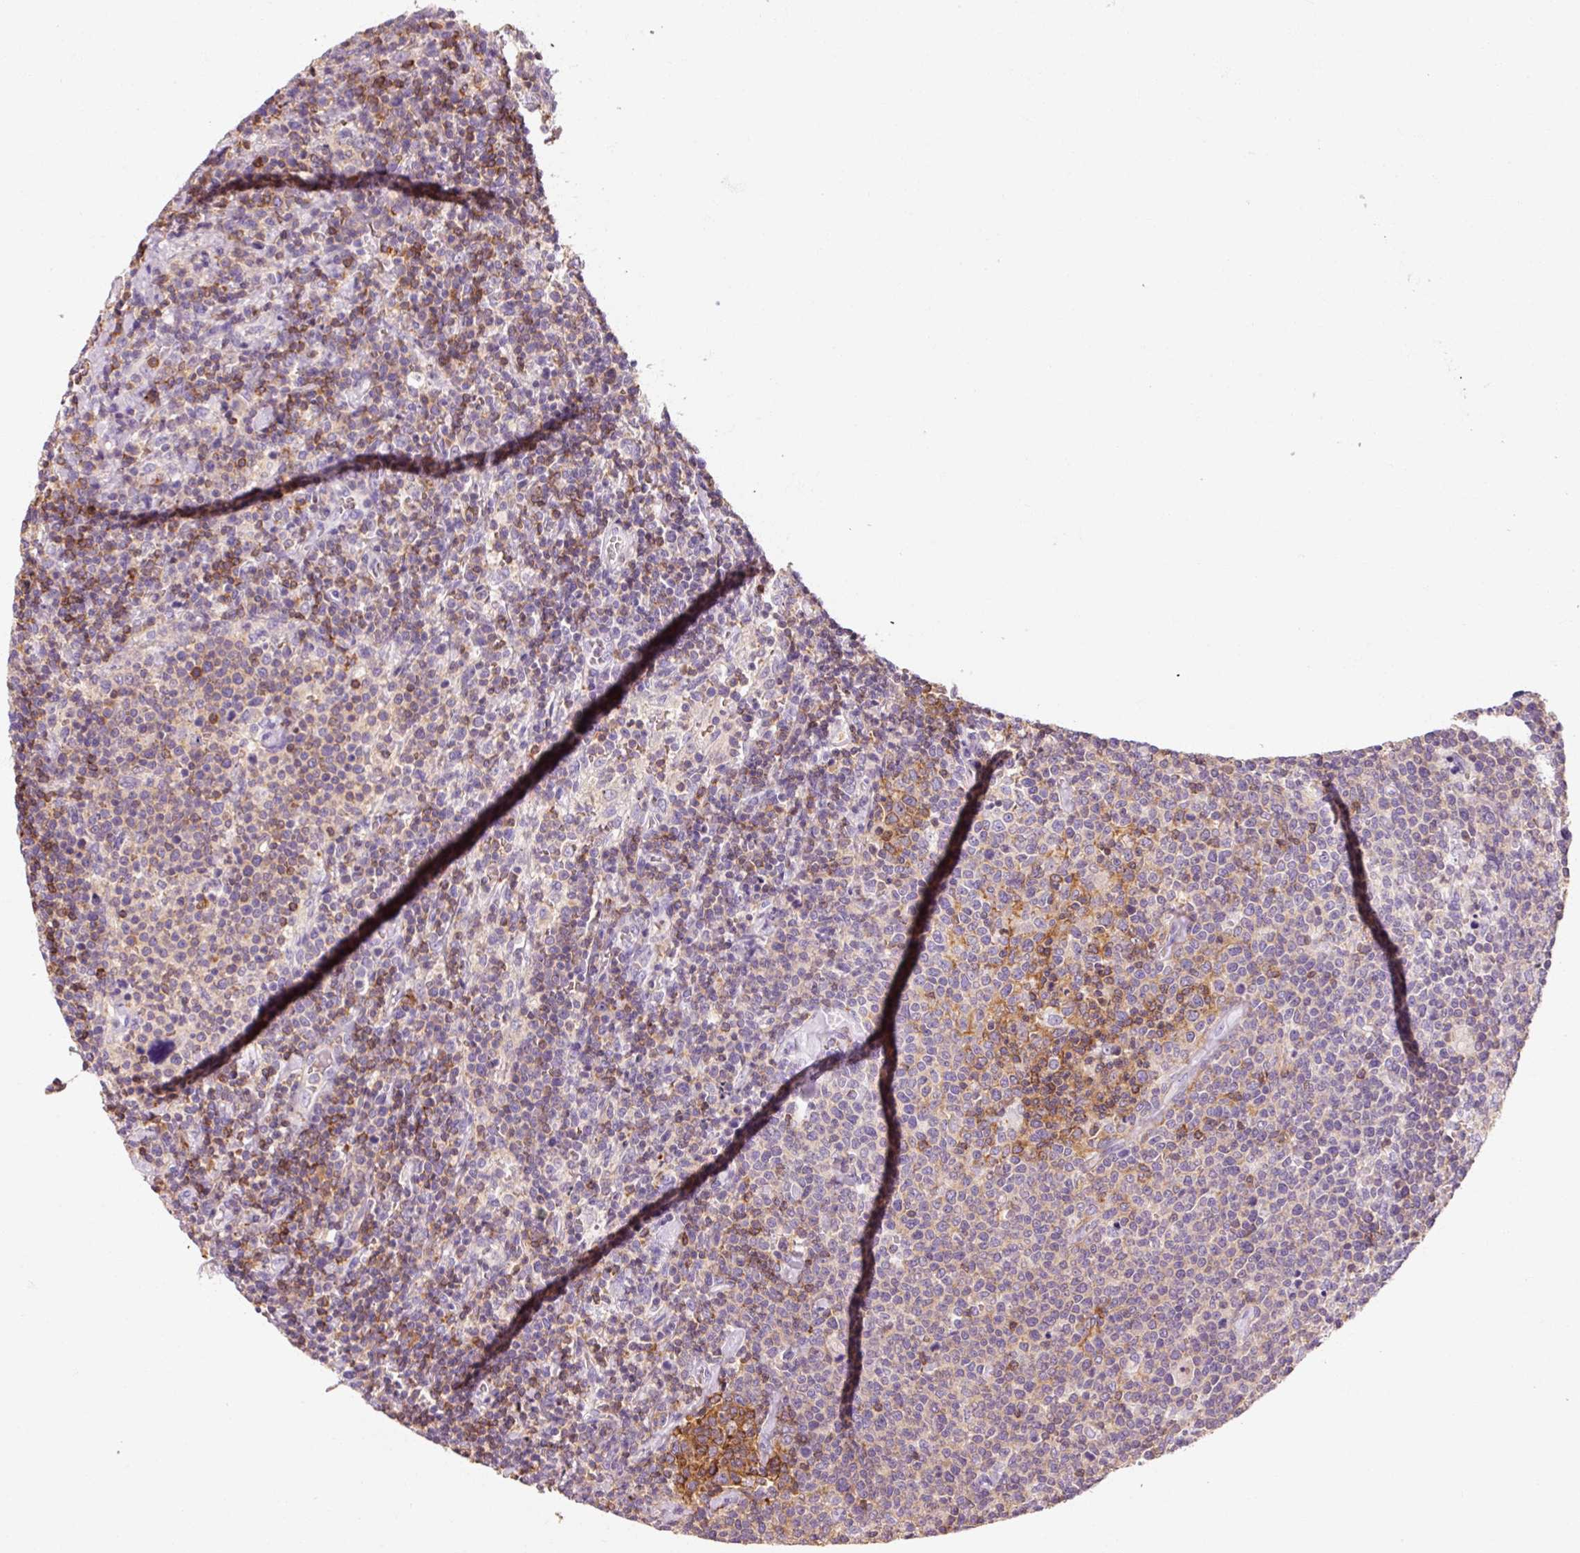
{"staining": {"intensity": "moderate", "quantity": "<25%", "location": "cytoplasmic/membranous"}, "tissue": "lymphoma", "cell_type": "Tumor cells", "image_type": "cancer", "snomed": [{"axis": "morphology", "description": "Malignant lymphoma, non-Hodgkin's type, High grade"}, {"axis": "topography", "description": "Lymph node"}], "caption": "Moderate cytoplasmic/membranous expression for a protein is identified in approximately <25% of tumor cells of high-grade malignant lymphoma, non-Hodgkin's type using immunohistochemistry (IHC).", "gene": "OR8K1", "patient": {"sex": "male", "age": 61}}